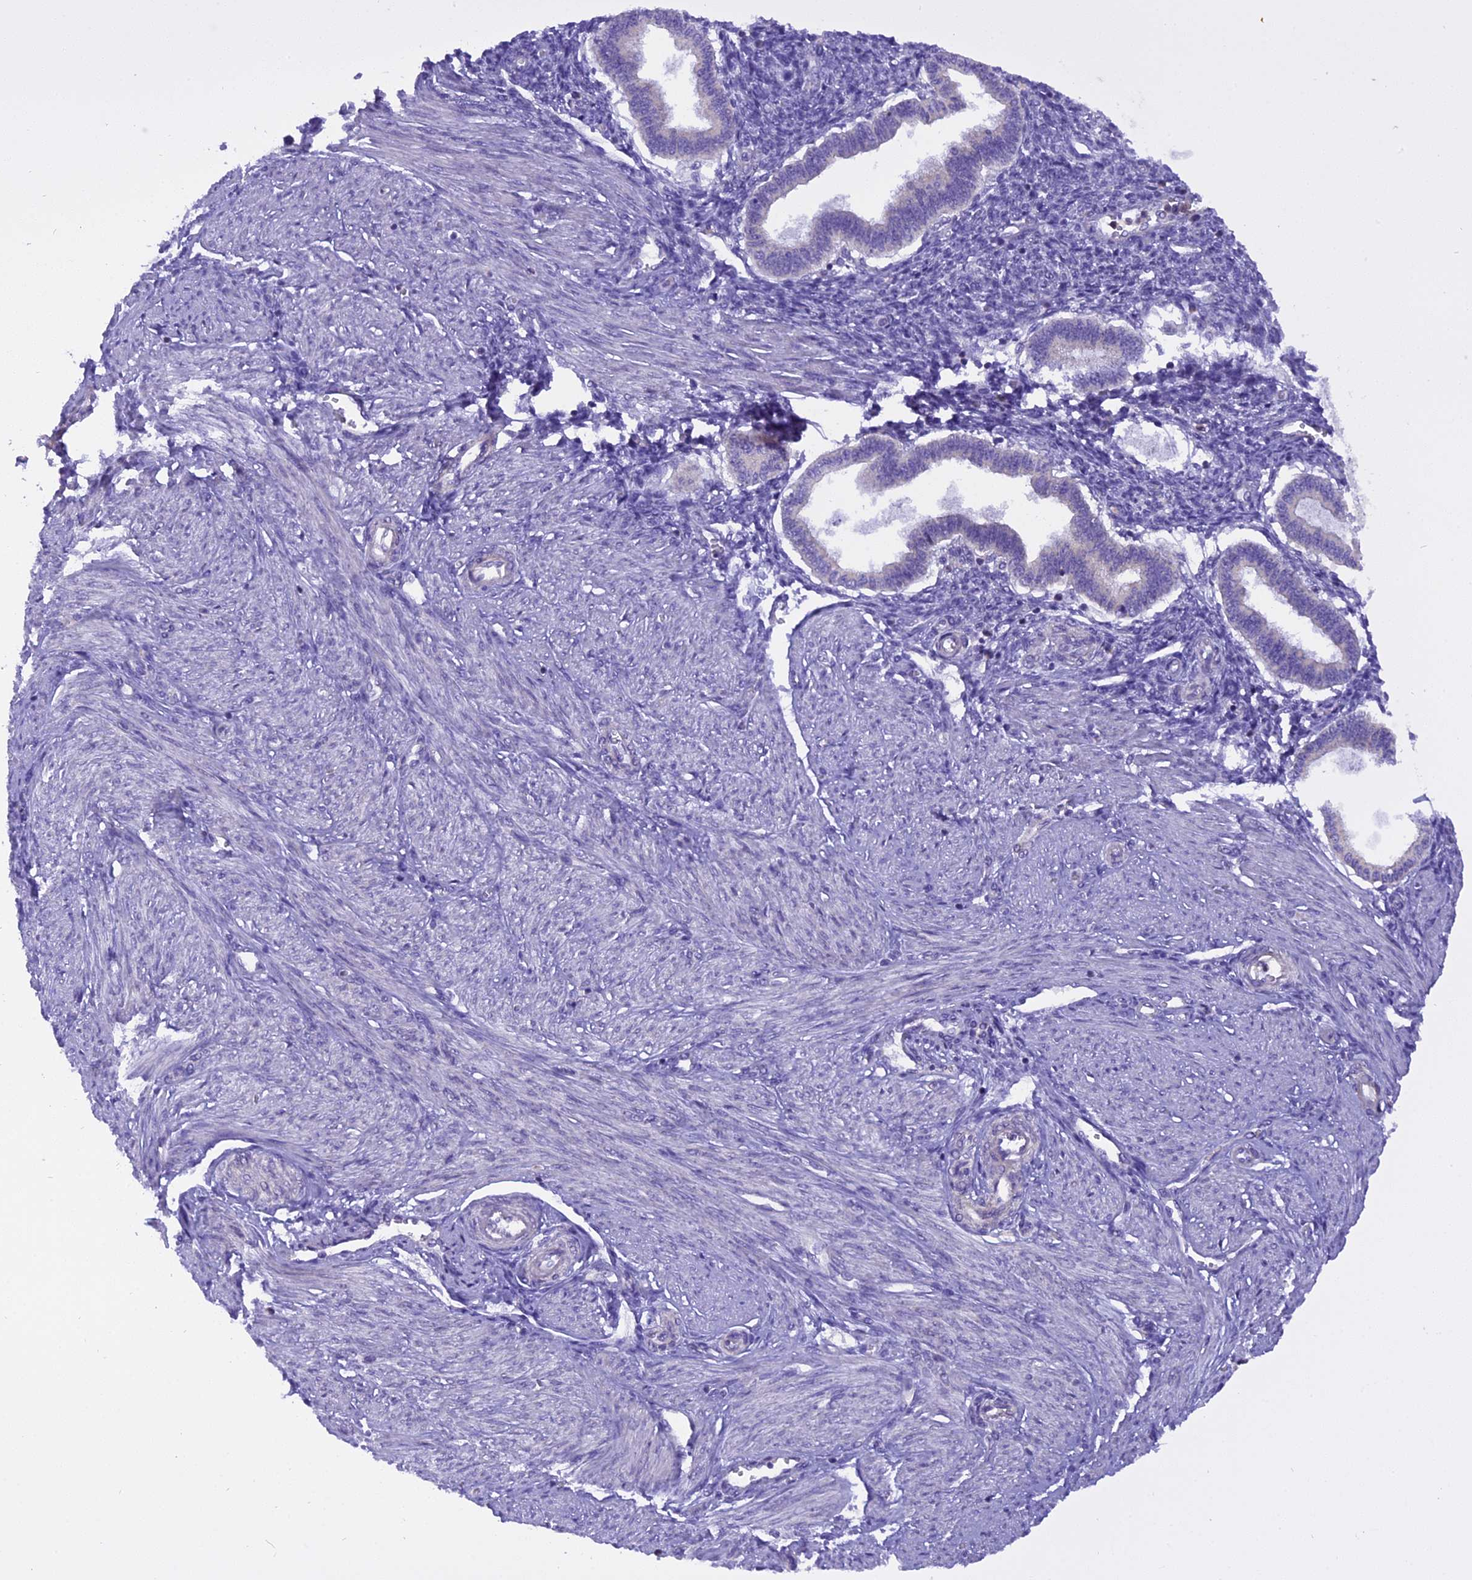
{"staining": {"intensity": "negative", "quantity": "none", "location": "none"}, "tissue": "endometrium", "cell_type": "Cells in endometrial stroma", "image_type": "normal", "snomed": [{"axis": "morphology", "description": "Normal tissue, NOS"}, {"axis": "topography", "description": "Endometrium"}], "caption": "DAB immunohistochemical staining of normal endometrium shows no significant expression in cells in endometrial stroma. Nuclei are stained in blue.", "gene": "TRIM3", "patient": {"sex": "female", "age": 24}}